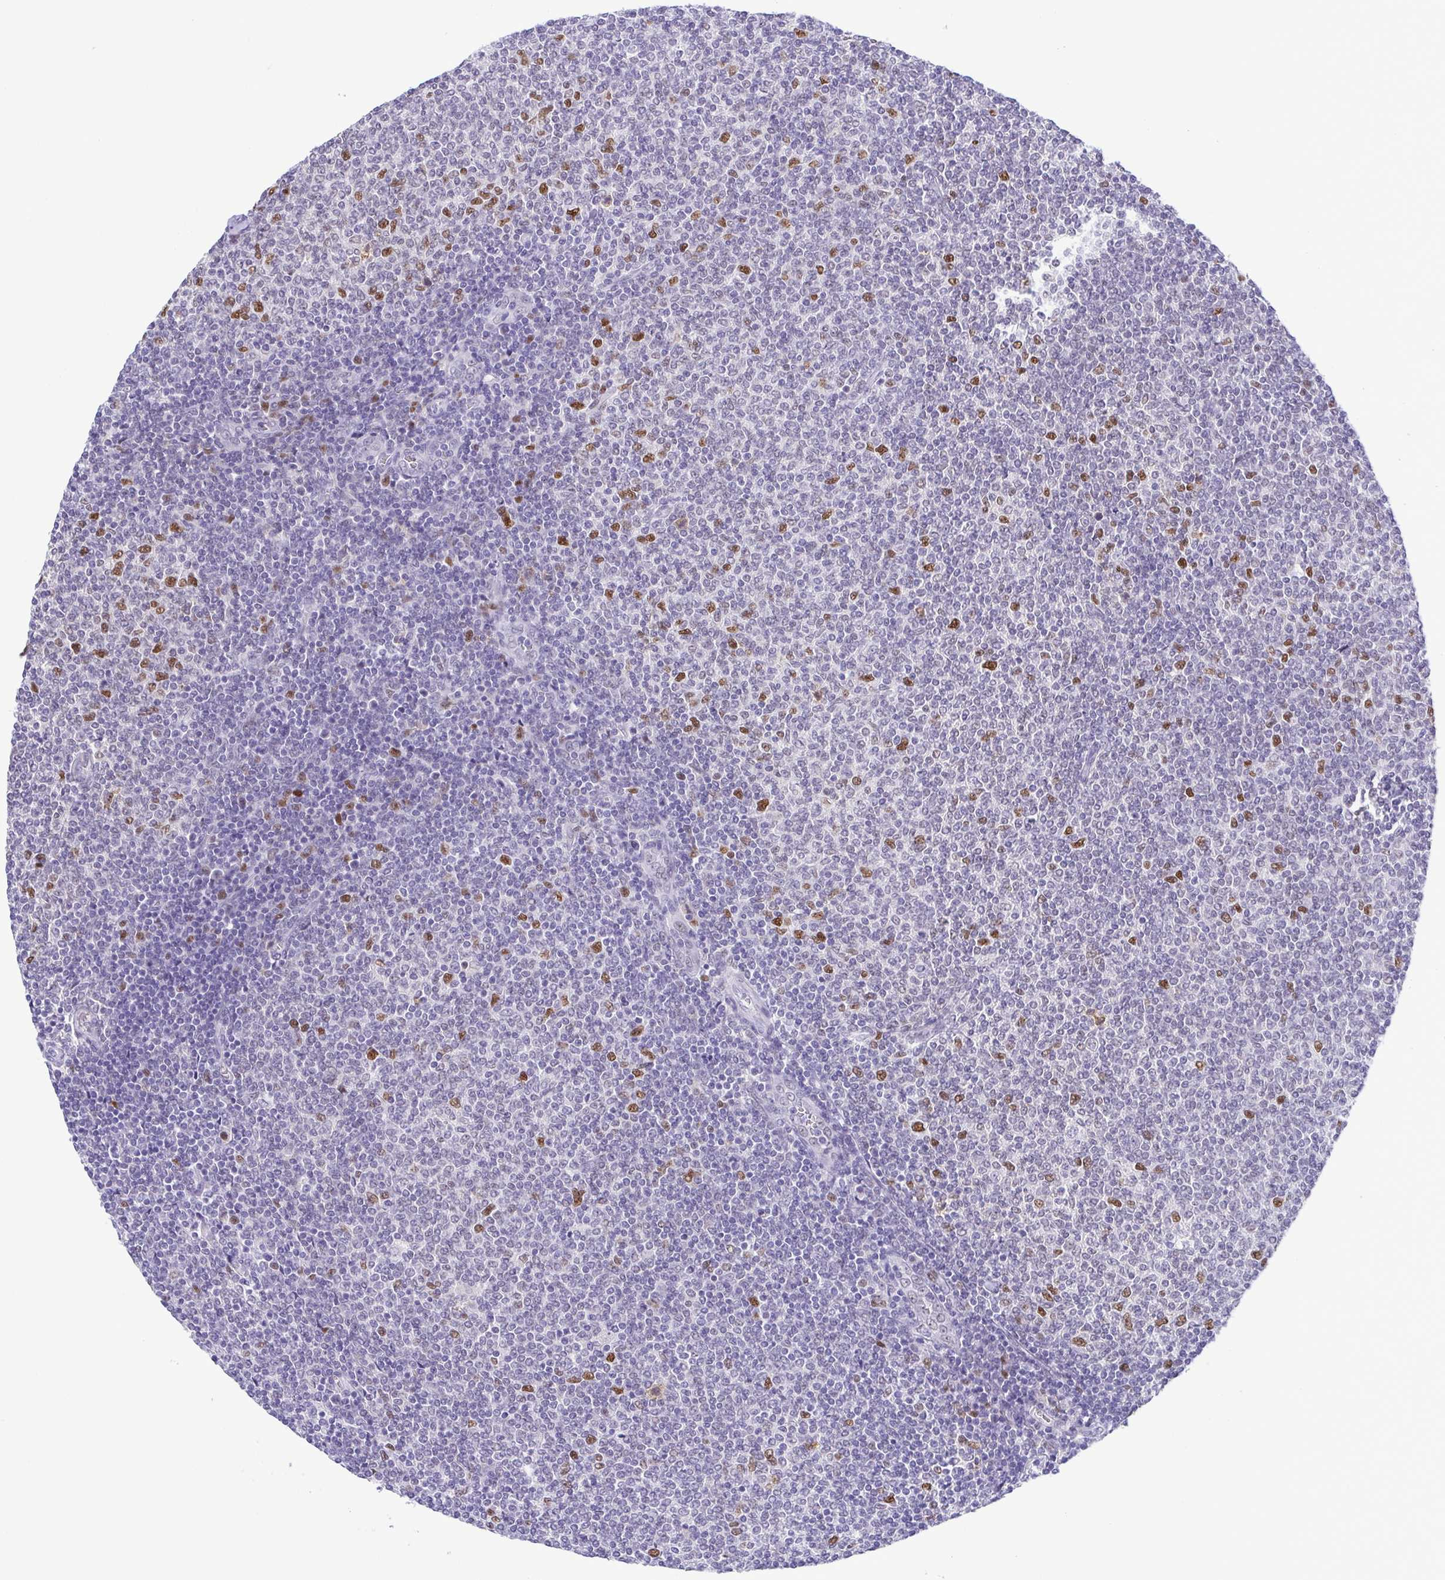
{"staining": {"intensity": "strong", "quantity": "<25%", "location": "nuclear"}, "tissue": "lymphoma", "cell_type": "Tumor cells", "image_type": "cancer", "snomed": [{"axis": "morphology", "description": "Malignant lymphoma, non-Hodgkin's type, Low grade"}, {"axis": "topography", "description": "Lymph node"}], "caption": "Brown immunohistochemical staining in low-grade malignant lymphoma, non-Hodgkin's type shows strong nuclear expression in about <25% of tumor cells.", "gene": "TIPIN", "patient": {"sex": "male", "age": 52}}